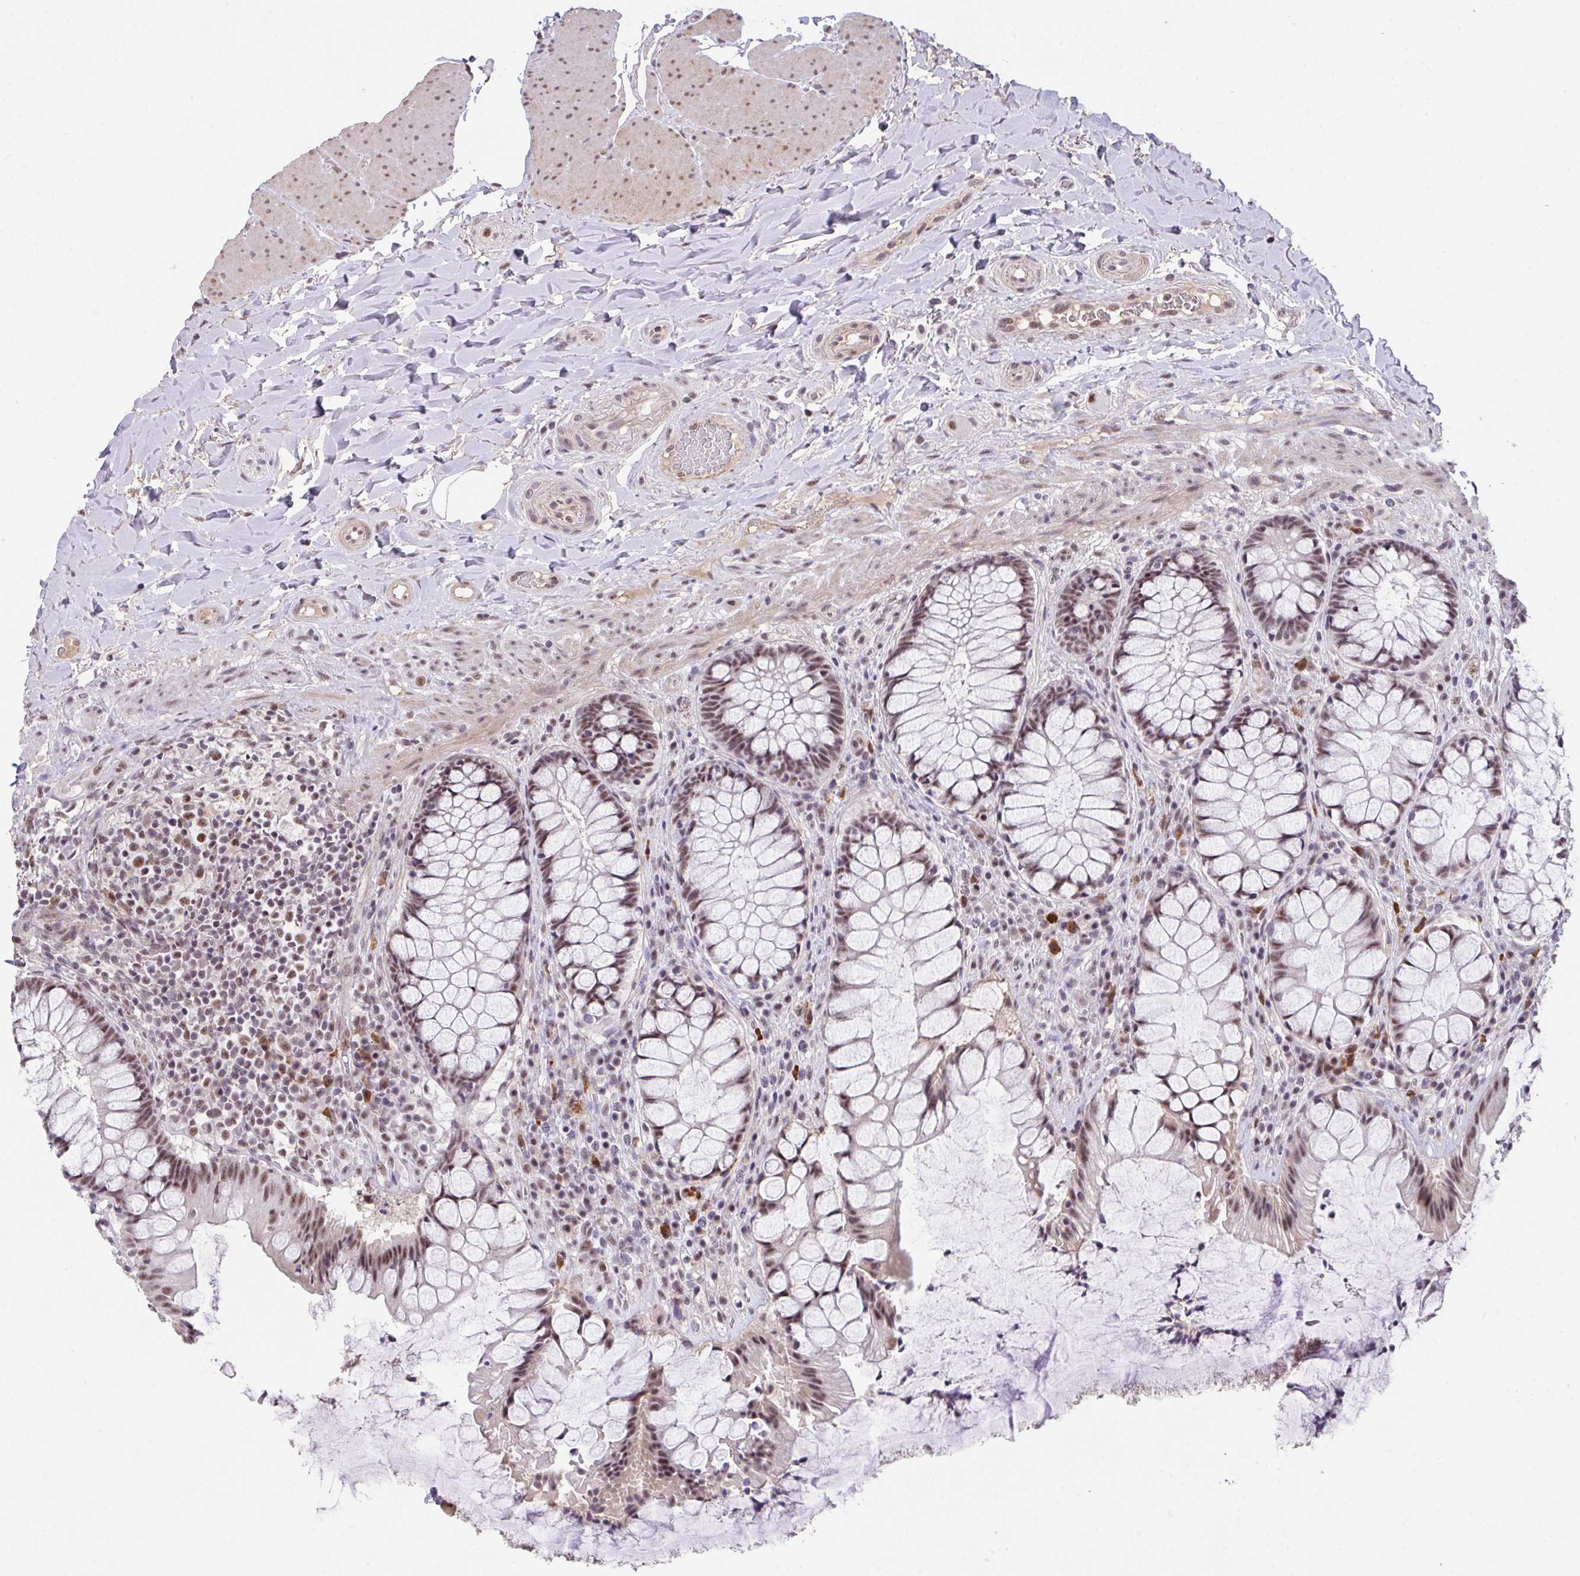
{"staining": {"intensity": "moderate", "quantity": ">75%", "location": "nuclear"}, "tissue": "rectum", "cell_type": "Glandular cells", "image_type": "normal", "snomed": [{"axis": "morphology", "description": "Normal tissue, NOS"}, {"axis": "topography", "description": "Rectum"}], "caption": "Glandular cells reveal medium levels of moderate nuclear staining in about >75% of cells in benign human rectum.", "gene": "RBBP6", "patient": {"sex": "female", "age": 58}}